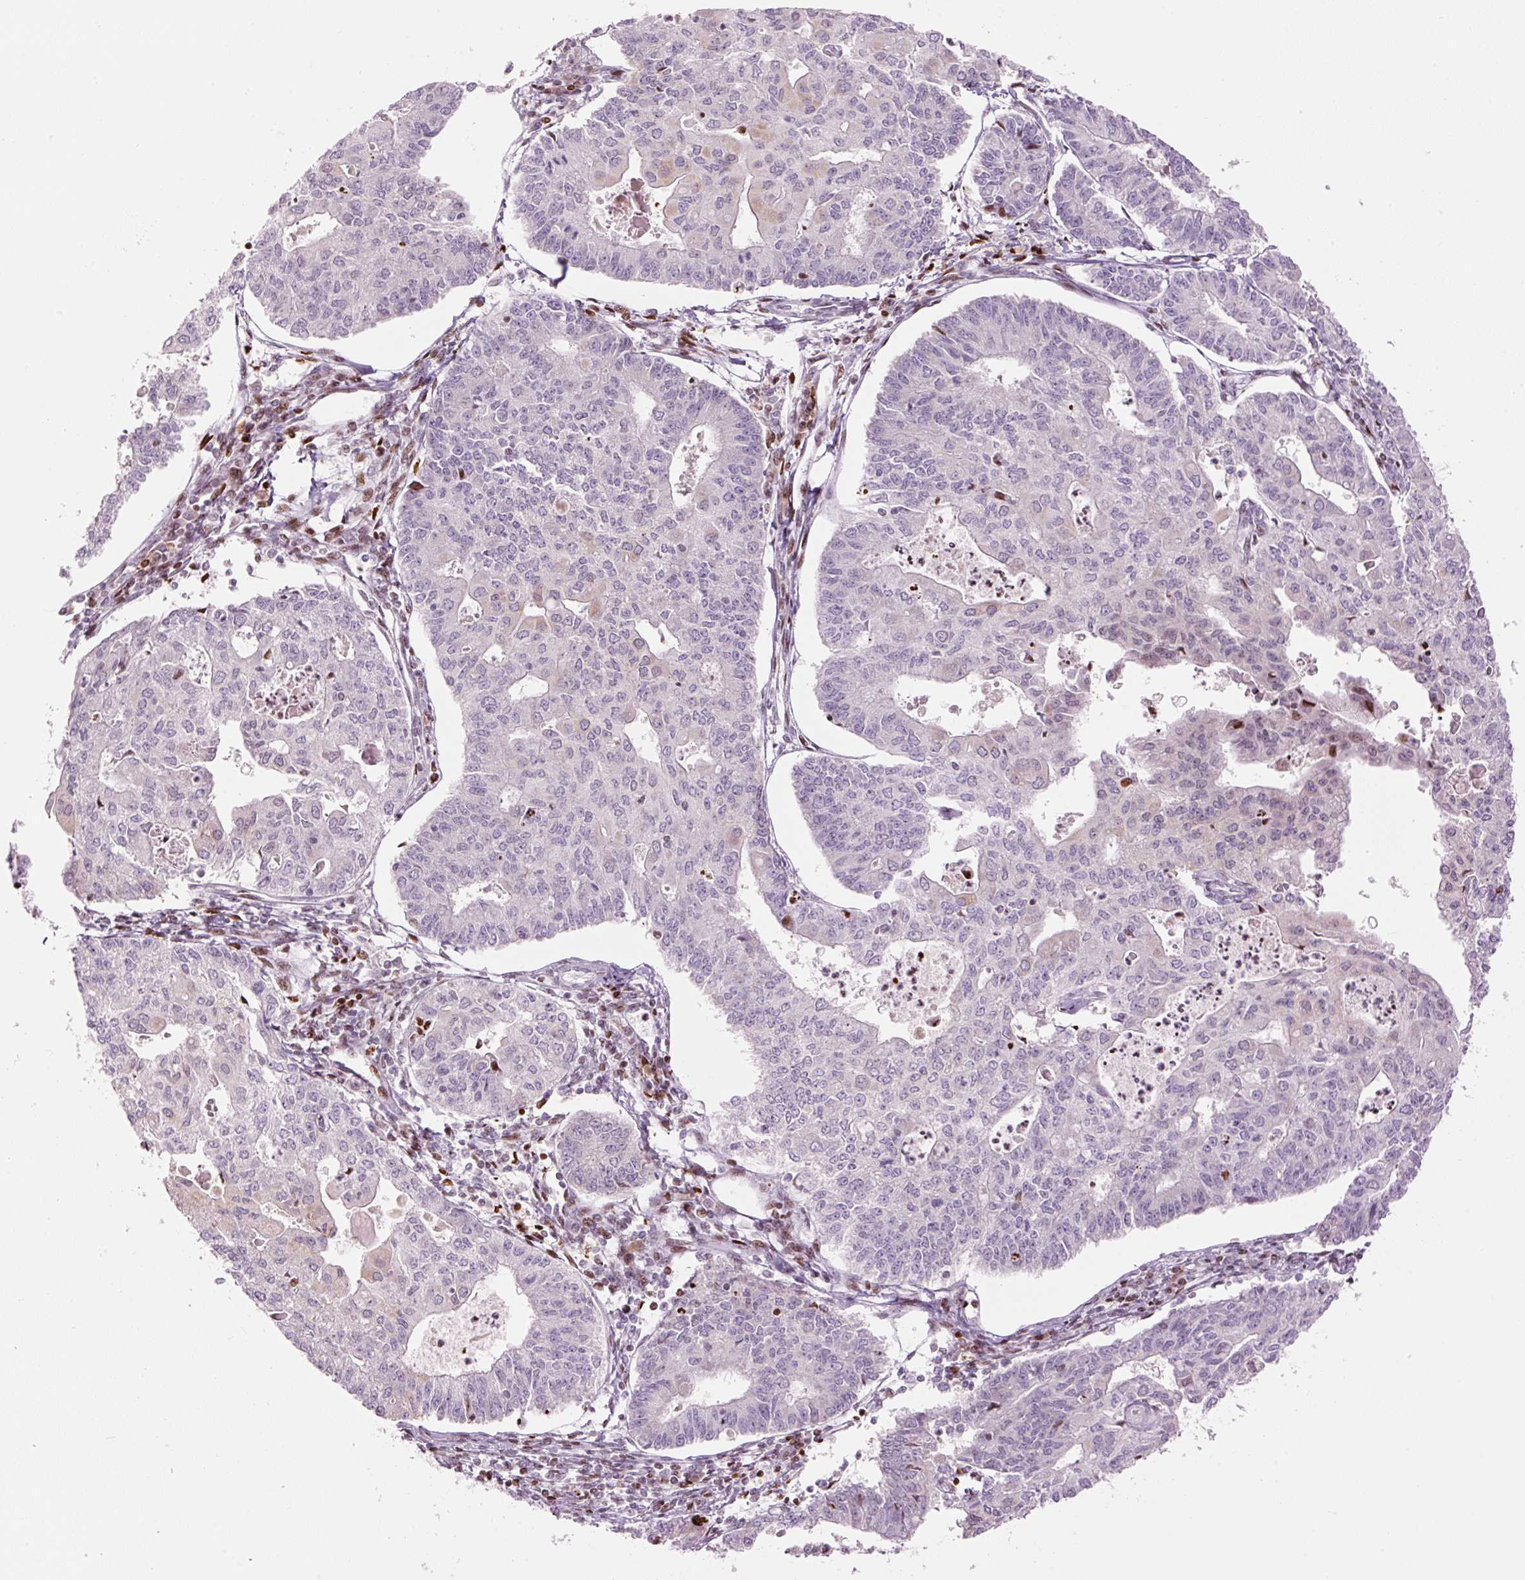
{"staining": {"intensity": "weak", "quantity": "<25%", "location": "cytoplasmic/membranous,nuclear"}, "tissue": "endometrial cancer", "cell_type": "Tumor cells", "image_type": "cancer", "snomed": [{"axis": "morphology", "description": "Adenocarcinoma, NOS"}, {"axis": "topography", "description": "Endometrium"}], "caption": "IHC of human endometrial adenocarcinoma exhibits no staining in tumor cells.", "gene": "TMEM177", "patient": {"sex": "female", "age": 56}}